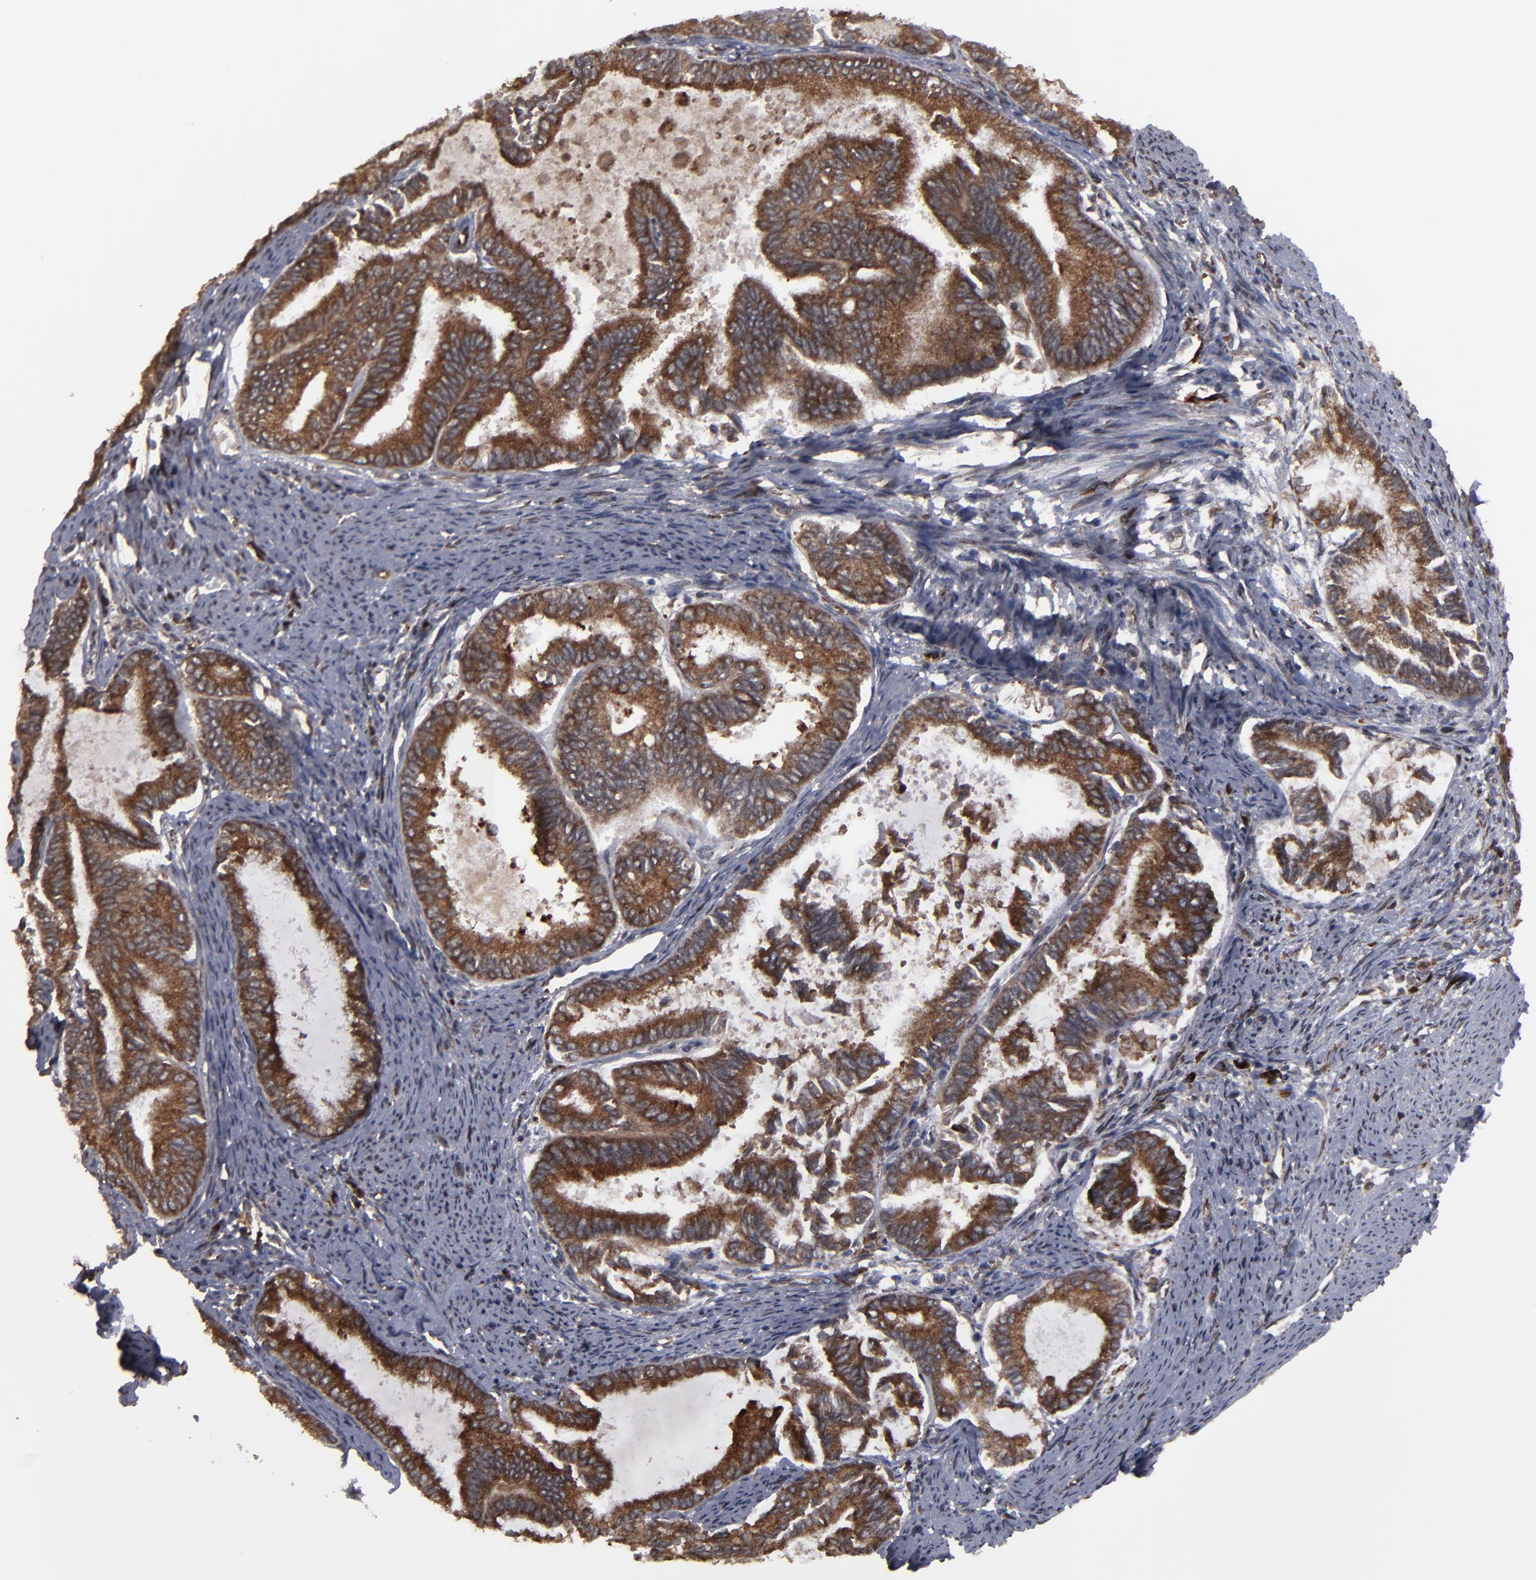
{"staining": {"intensity": "moderate", "quantity": ">75%", "location": "cytoplasmic/membranous"}, "tissue": "endometrial cancer", "cell_type": "Tumor cells", "image_type": "cancer", "snomed": [{"axis": "morphology", "description": "Adenocarcinoma, NOS"}, {"axis": "topography", "description": "Endometrium"}], "caption": "IHC staining of adenocarcinoma (endometrial), which exhibits medium levels of moderate cytoplasmic/membranous staining in about >75% of tumor cells indicating moderate cytoplasmic/membranous protein expression. The staining was performed using DAB (brown) for protein detection and nuclei were counterstained in hematoxylin (blue).", "gene": "CNIH1", "patient": {"sex": "female", "age": 86}}